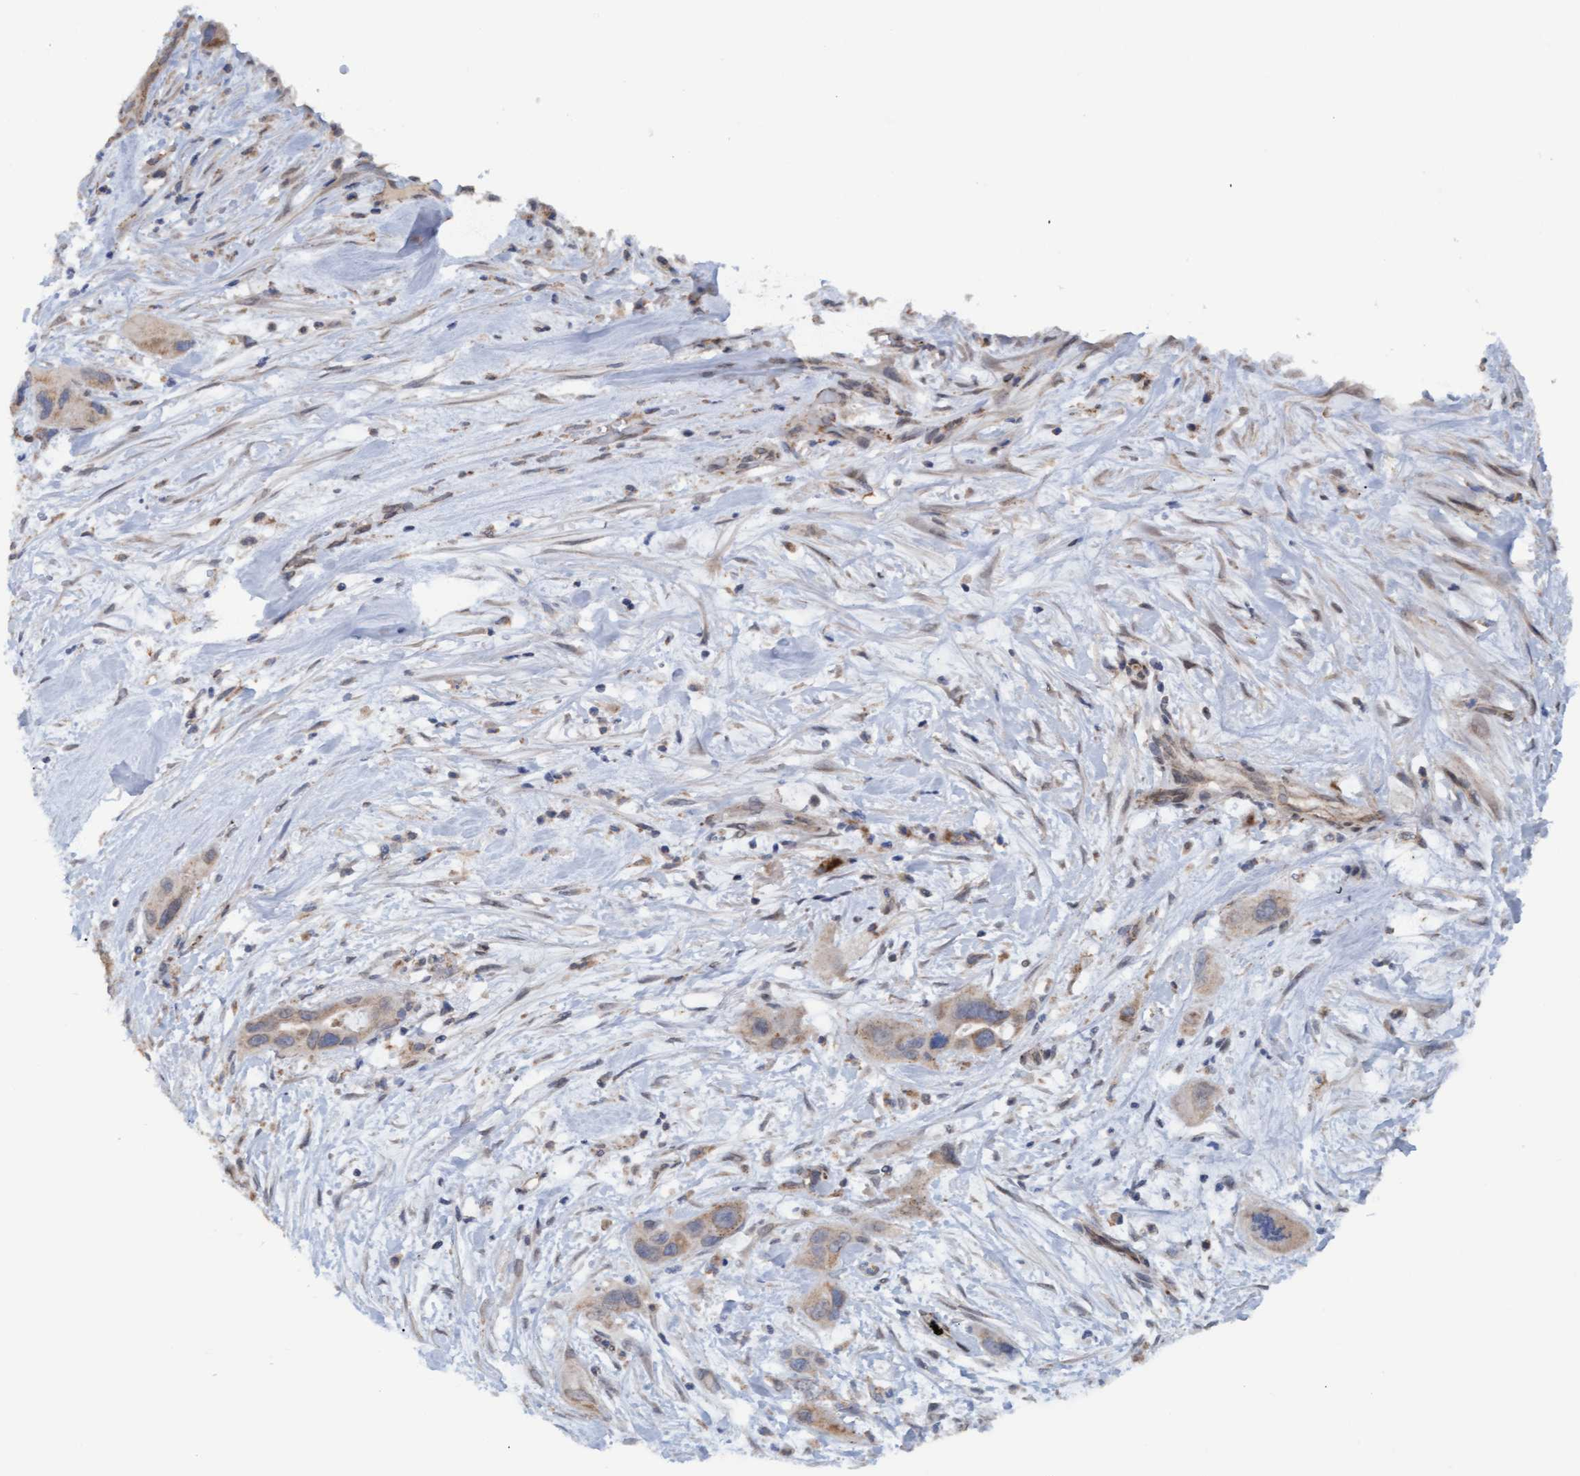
{"staining": {"intensity": "weak", "quantity": ">75%", "location": "cytoplasmic/membranous"}, "tissue": "pancreatic cancer", "cell_type": "Tumor cells", "image_type": "cancer", "snomed": [{"axis": "morphology", "description": "Adenocarcinoma, NOS"}, {"axis": "topography", "description": "Pancreas"}], "caption": "Adenocarcinoma (pancreatic) stained with DAB immunohistochemistry (IHC) exhibits low levels of weak cytoplasmic/membranous staining in approximately >75% of tumor cells. The protein of interest is shown in brown color, while the nuclei are stained blue.", "gene": "MGLL", "patient": {"sex": "female", "age": 71}}